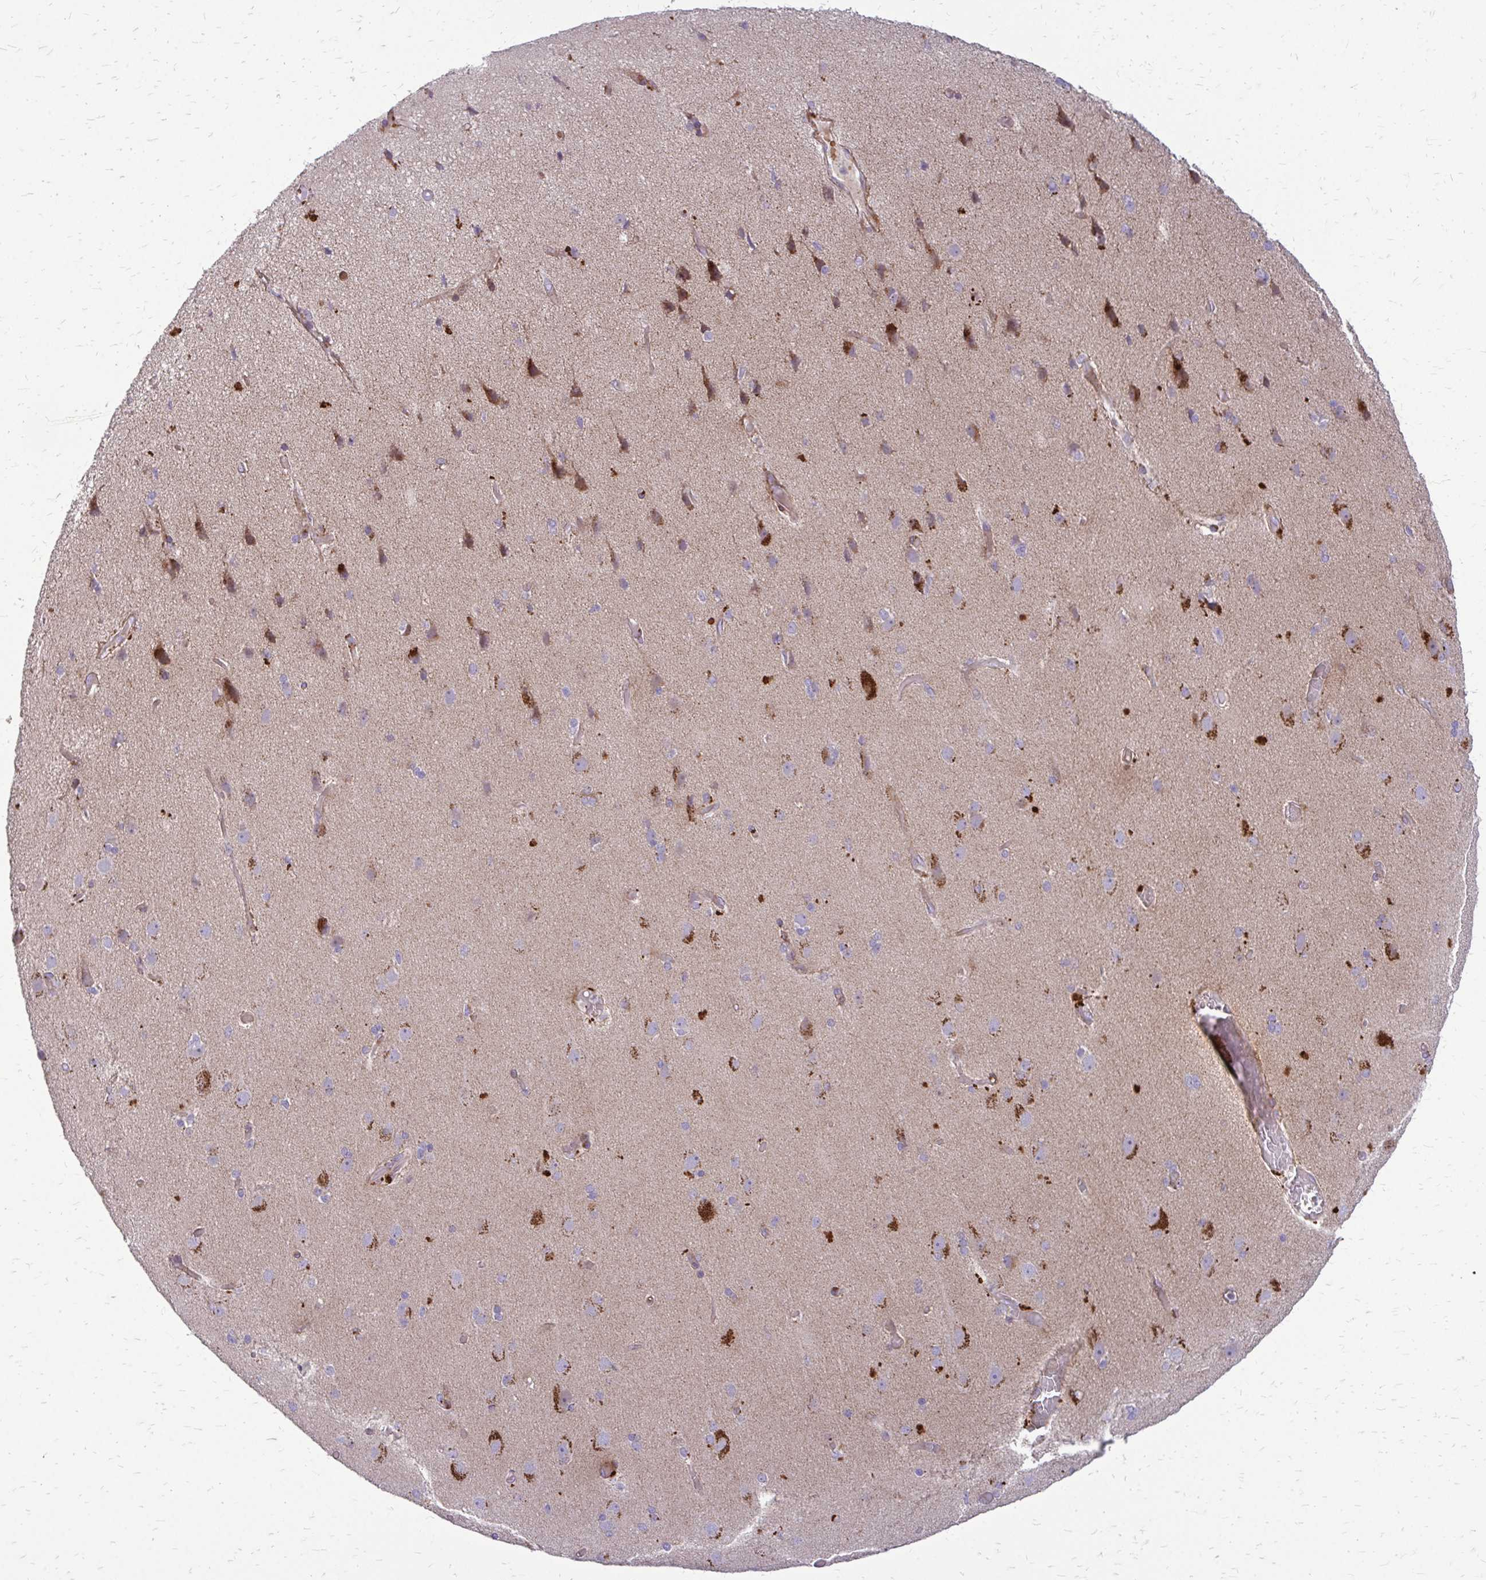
{"staining": {"intensity": "negative", "quantity": "none", "location": "none"}, "tissue": "cerebral cortex", "cell_type": "Endothelial cells", "image_type": "normal", "snomed": [{"axis": "morphology", "description": "Normal tissue, NOS"}, {"axis": "morphology", "description": "Glioma, malignant, High grade"}, {"axis": "topography", "description": "Cerebral cortex"}], "caption": "Endothelial cells show no significant expression in unremarkable cerebral cortex. (DAB (3,3'-diaminobenzidine) immunohistochemistry, high magnification).", "gene": "FUNDC2", "patient": {"sex": "male", "age": 71}}